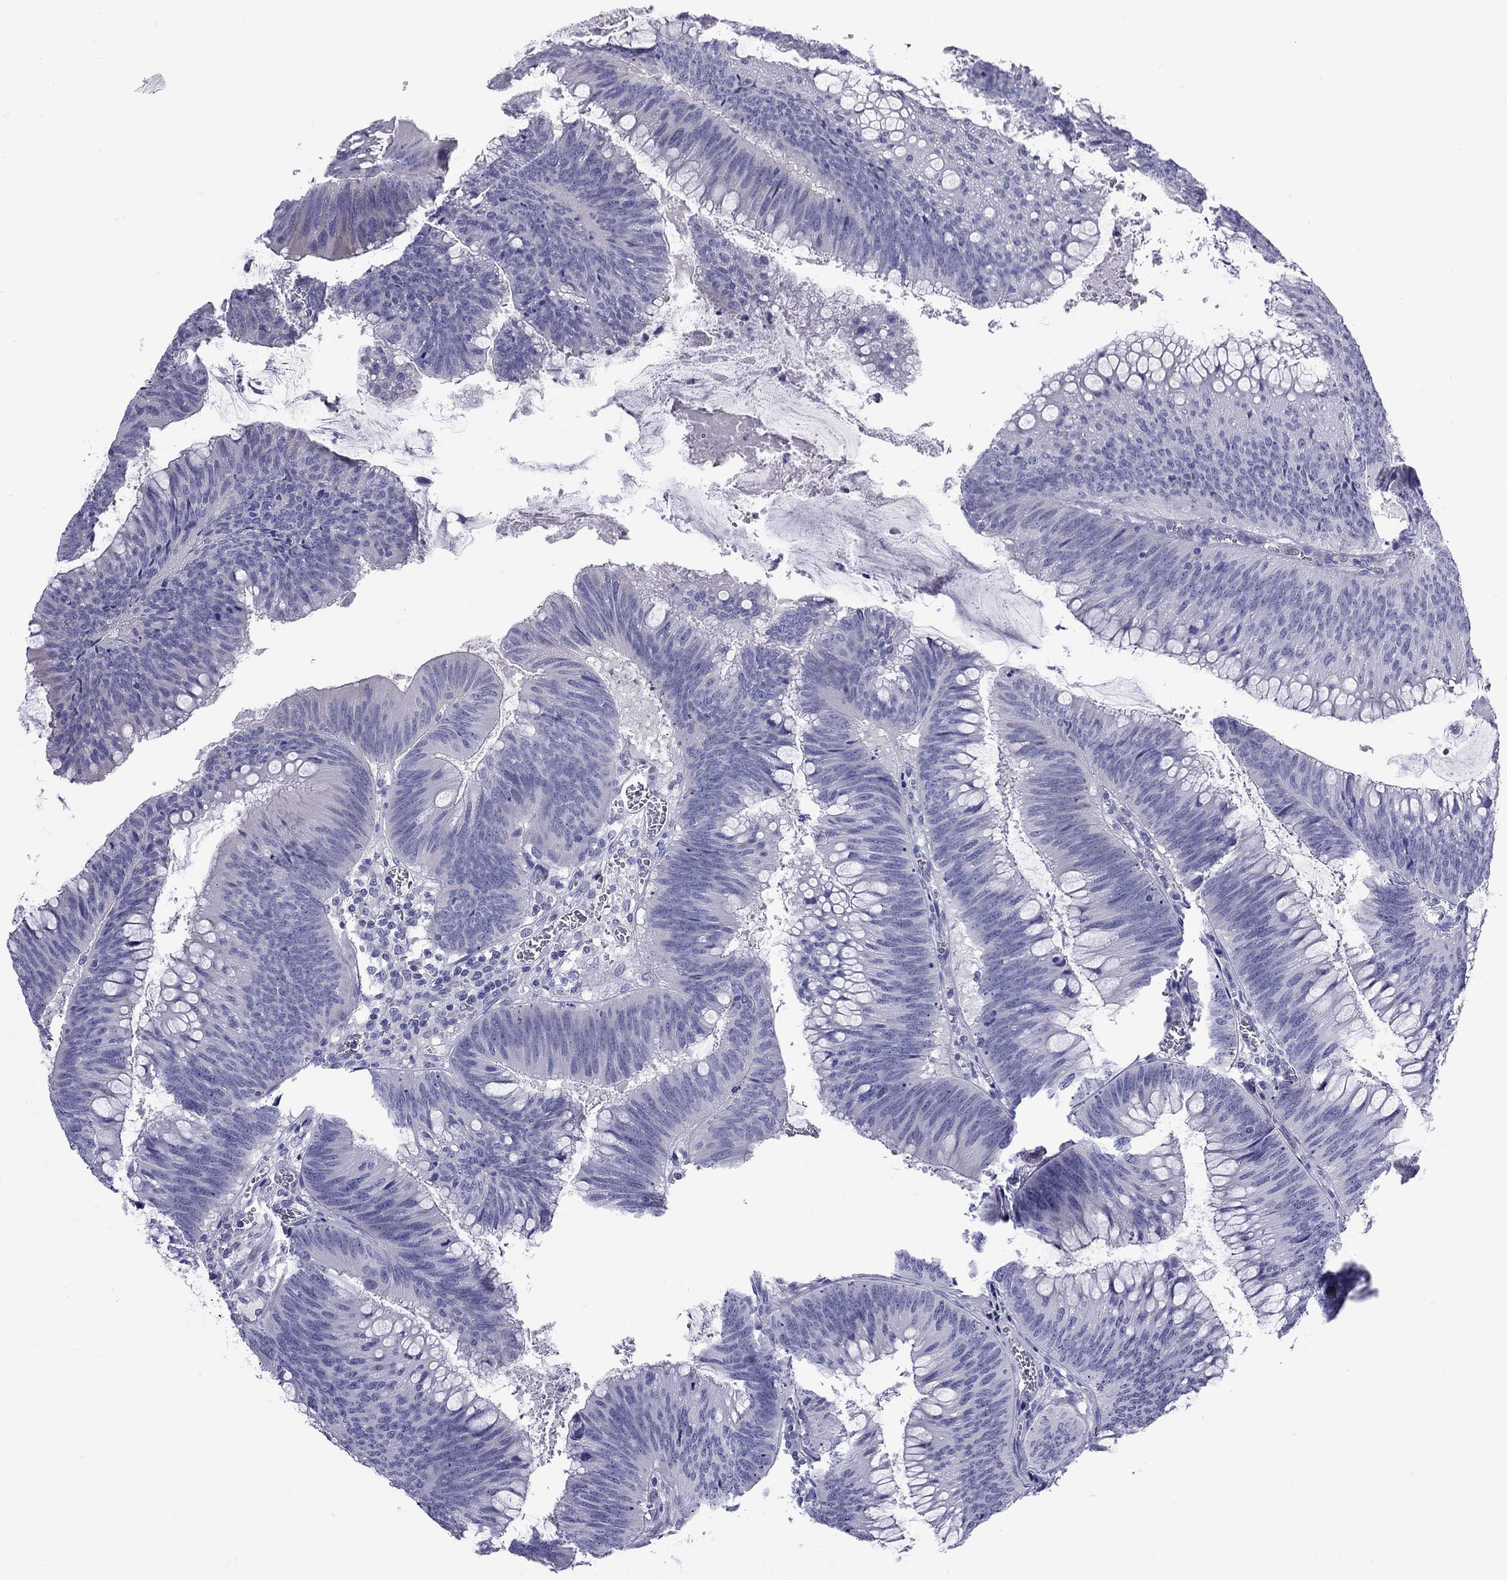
{"staining": {"intensity": "negative", "quantity": "none", "location": "none"}, "tissue": "colorectal cancer", "cell_type": "Tumor cells", "image_type": "cancer", "snomed": [{"axis": "morphology", "description": "Adenocarcinoma, NOS"}, {"axis": "topography", "description": "Rectum"}], "caption": "IHC photomicrograph of adenocarcinoma (colorectal) stained for a protein (brown), which displays no expression in tumor cells.", "gene": "FSCN3", "patient": {"sex": "female", "age": 72}}